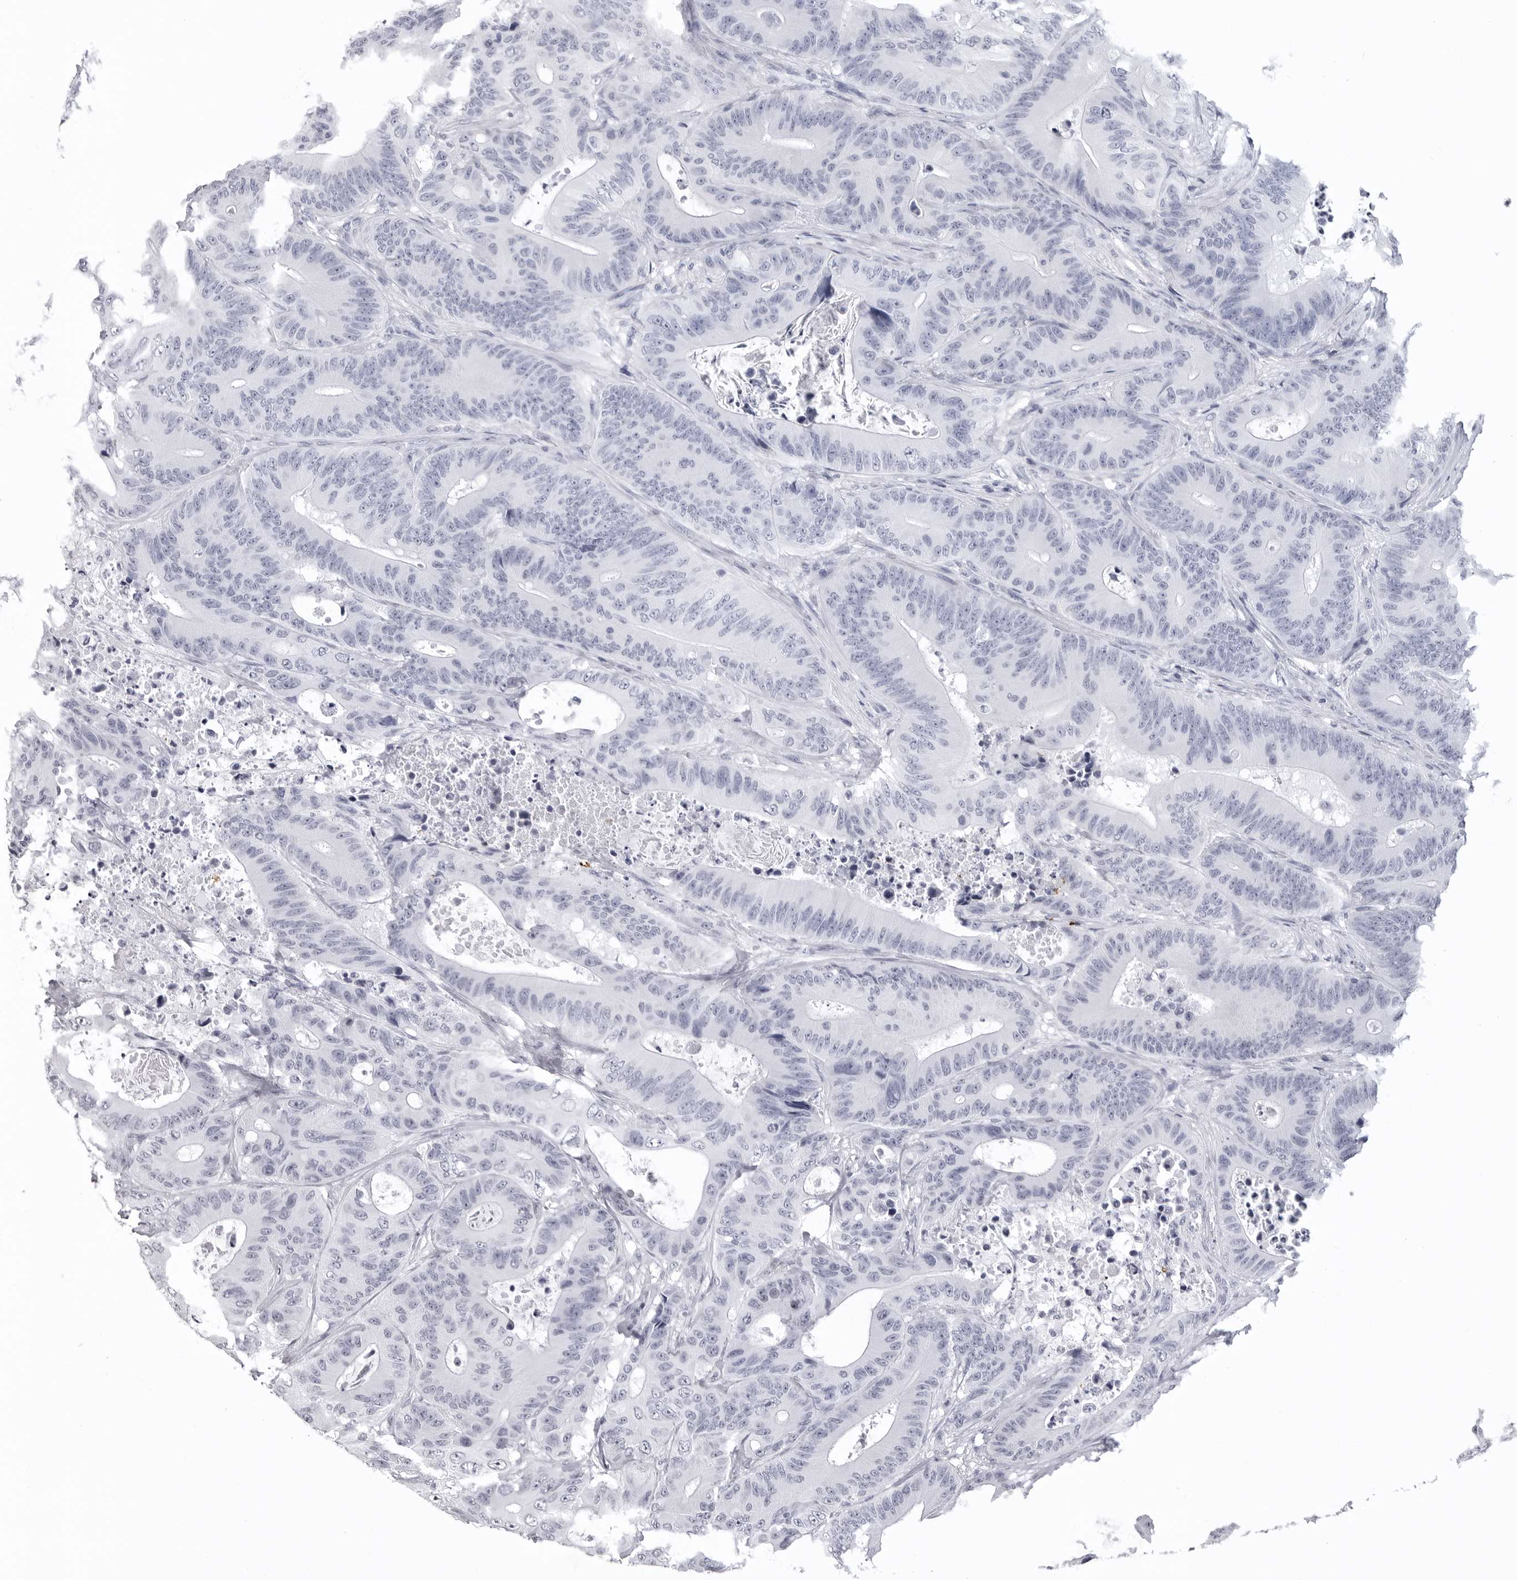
{"staining": {"intensity": "negative", "quantity": "none", "location": "none"}, "tissue": "colorectal cancer", "cell_type": "Tumor cells", "image_type": "cancer", "snomed": [{"axis": "morphology", "description": "Adenocarcinoma, NOS"}, {"axis": "topography", "description": "Colon"}], "caption": "Colorectal adenocarcinoma stained for a protein using immunohistochemistry (IHC) shows no expression tumor cells.", "gene": "LGALS4", "patient": {"sex": "male", "age": 83}}